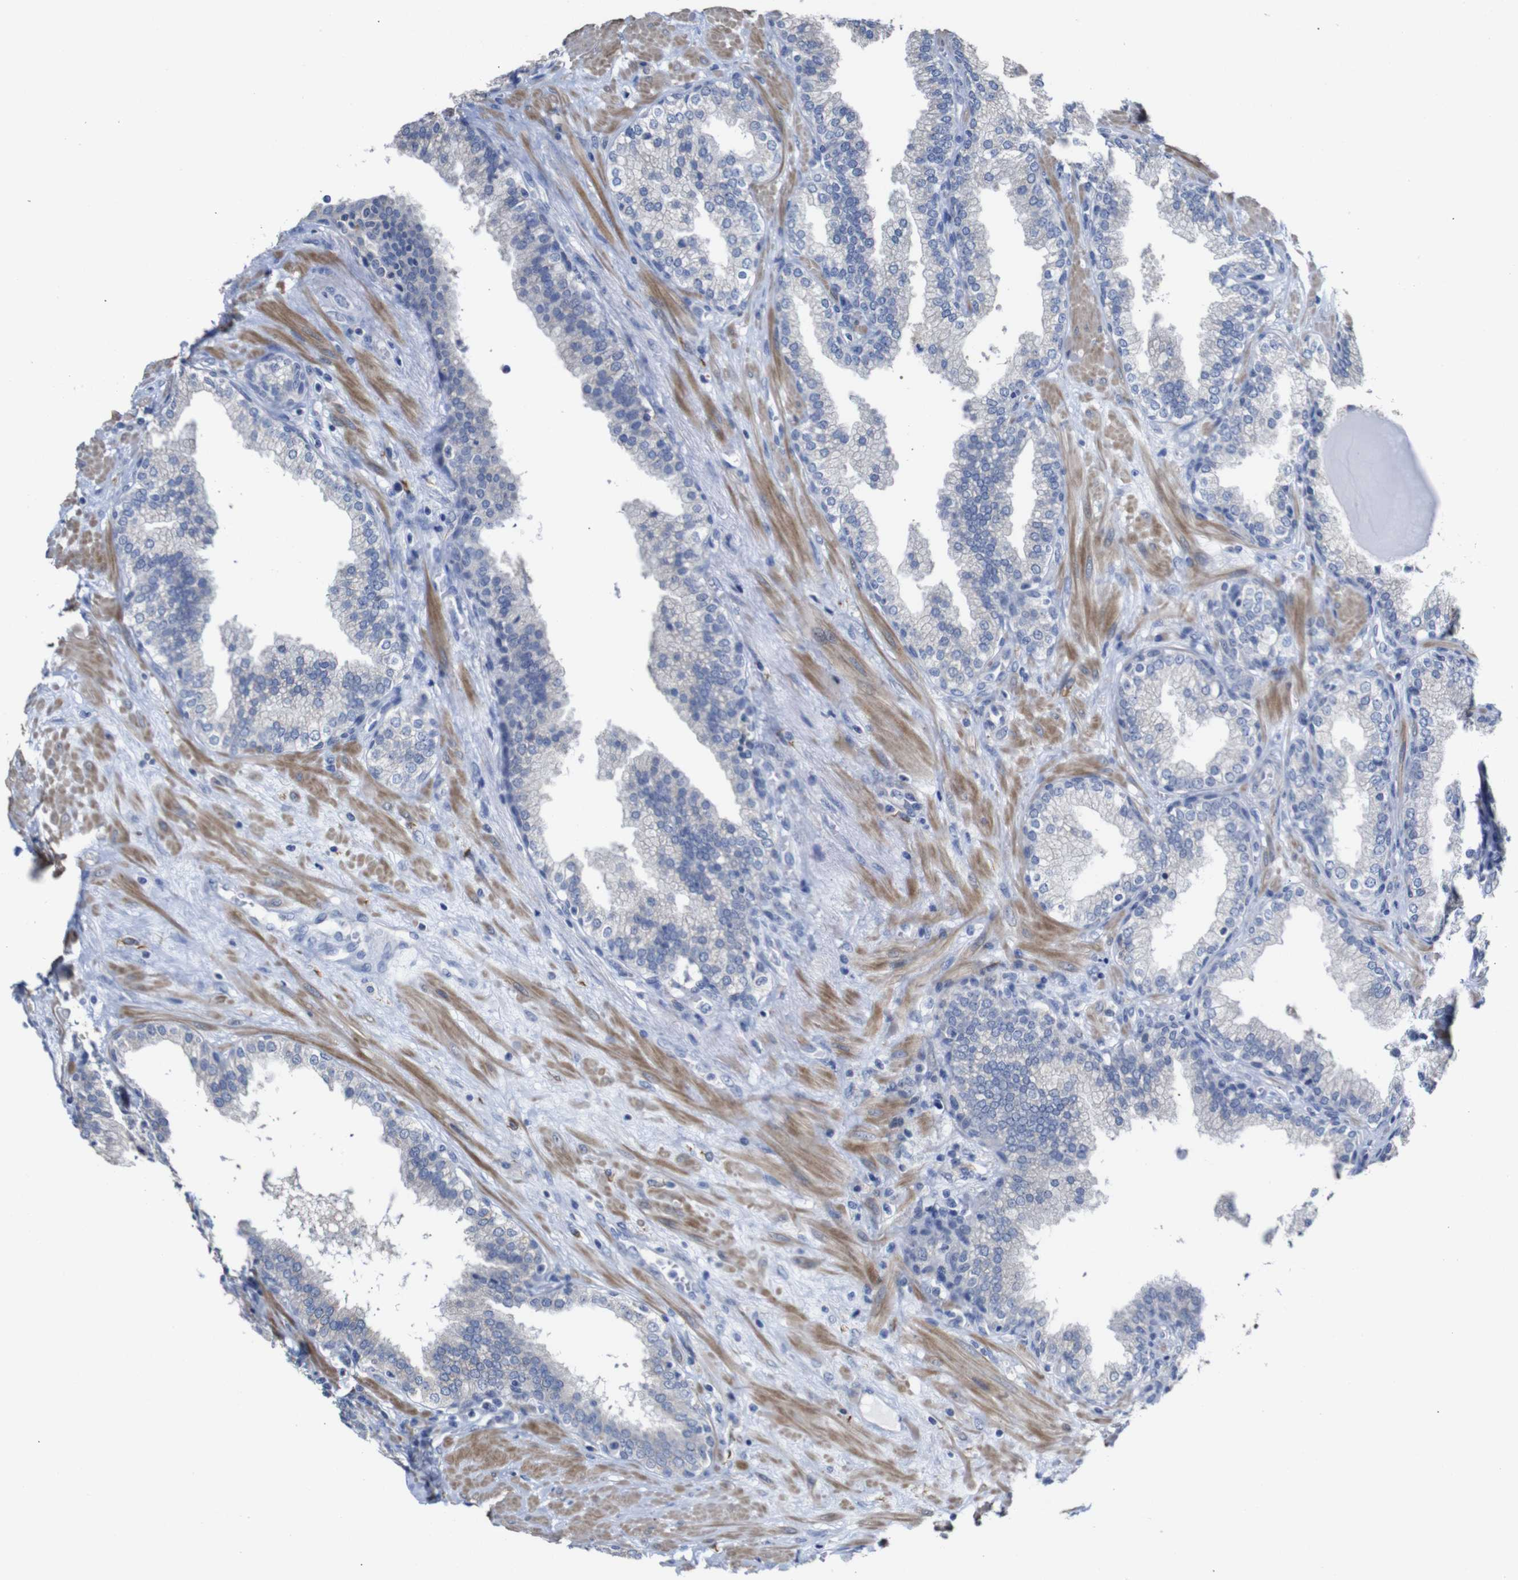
{"staining": {"intensity": "negative", "quantity": "none", "location": "none"}, "tissue": "prostate", "cell_type": "Glandular cells", "image_type": "normal", "snomed": [{"axis": "morphology", "description": "Normal tissue, NOS"}, {"axis": "topography", "description": "Prostate"}], "caption": "Image shows no protein staining in glandular cells of unremarkable prostate.", "gene": "TCEAL9", "patient": {"sex": "male", "age": 51}}